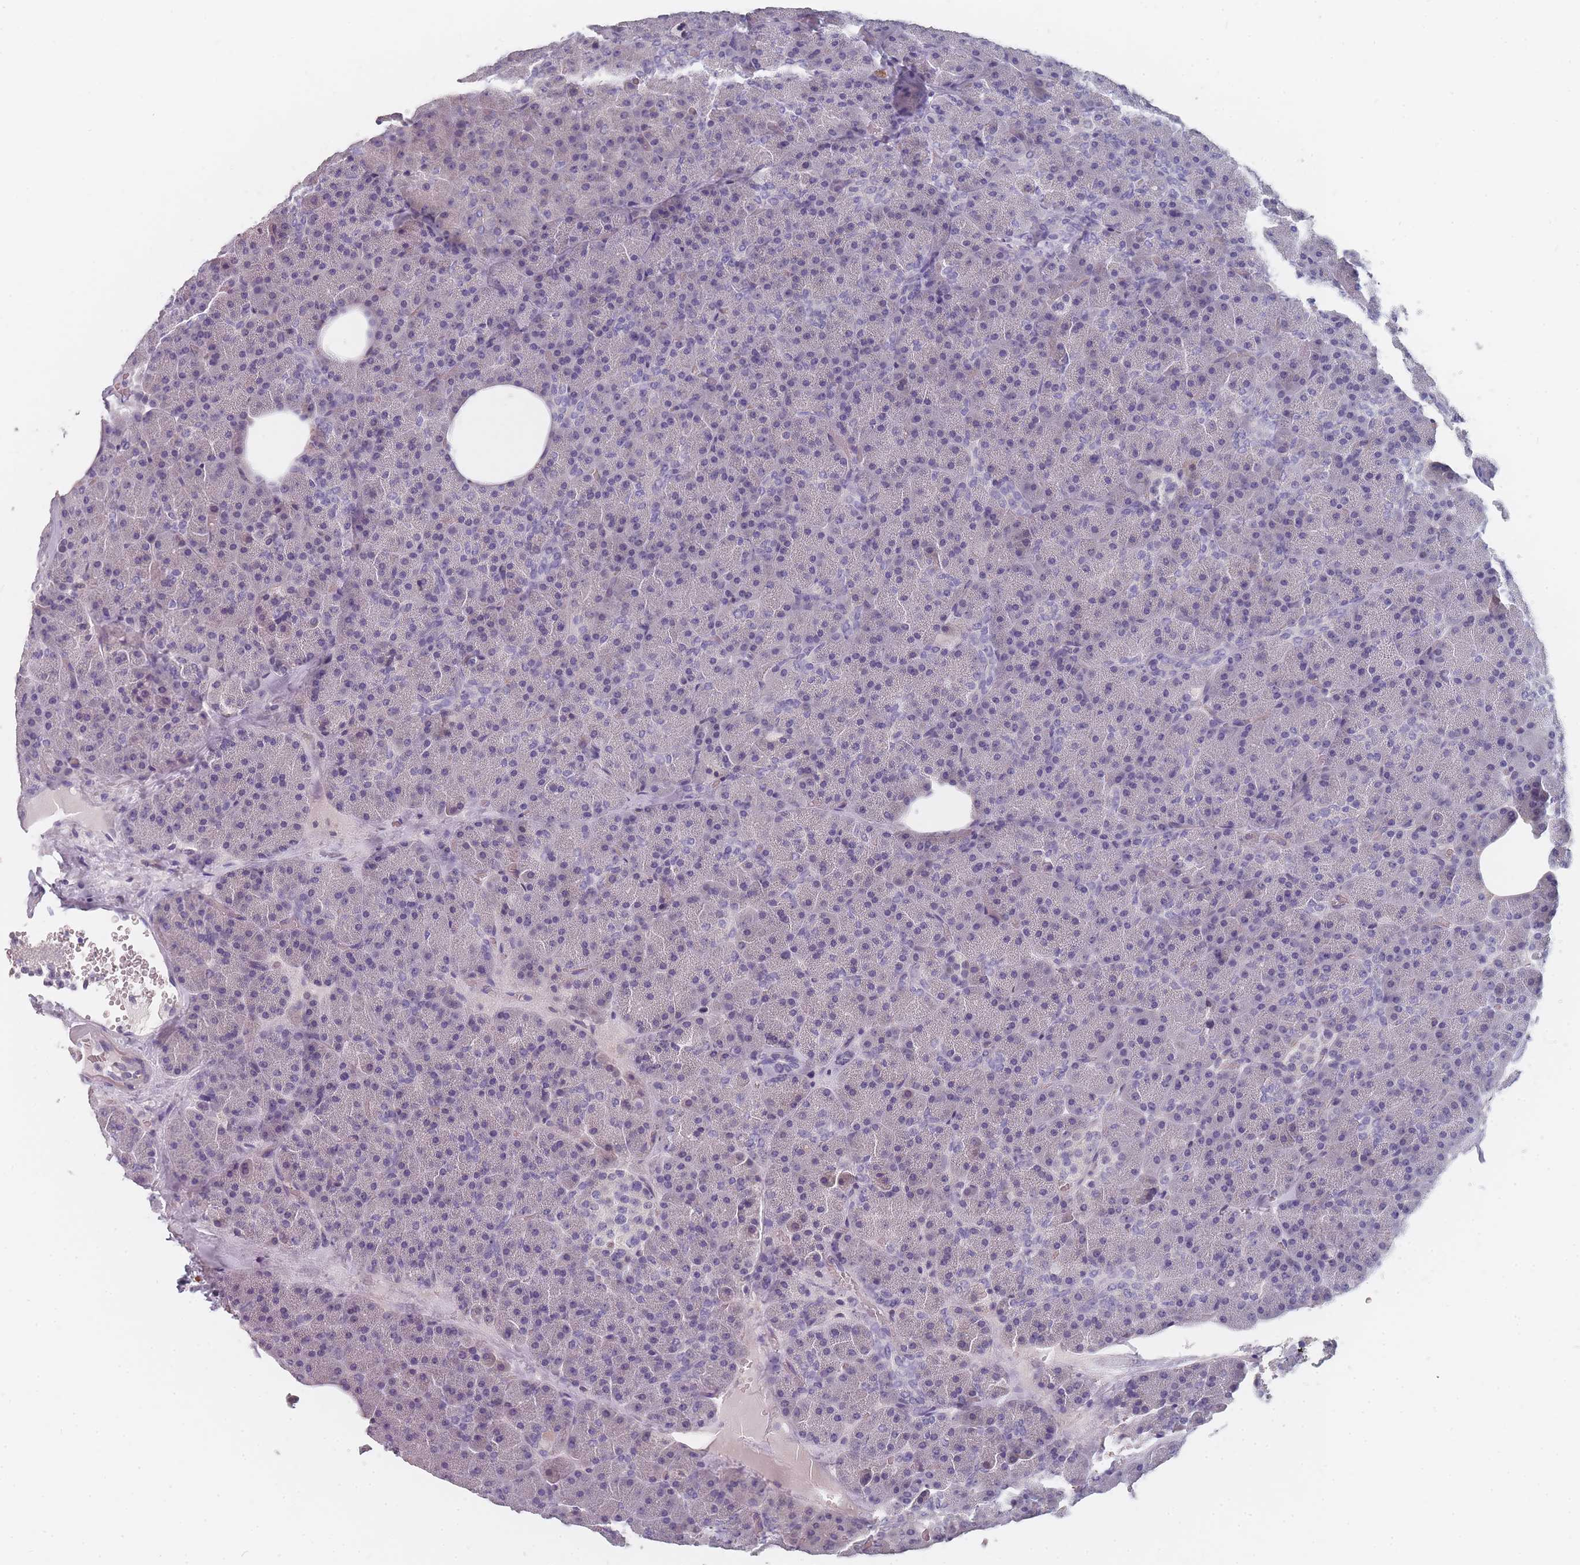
{"staining": {"intensity": "negative", "quantity": "none", "location": "none"}, "tissue": "pancreas", "cell_type": "Exocrine glandular cells", "image_type": "normal", "snomed": [{"axis": "morphology", "description": "Normal tissue, NOS"}, {"axis": "morphology", "description": "Carcinoid, malignant, NOS"}, {"axis": "topography", "description": "Pancreas"}], "caption": "Immunohistochemistry of normal pancreas displays no positivity in exocrine glandular cells. (Stains: DAB IHC with hematoxylin counter stain, Microscopy: brightfield microscopy at high magnification).", "gene": "SLC35E4", "patient": {"sex": "female", "age": 35}}